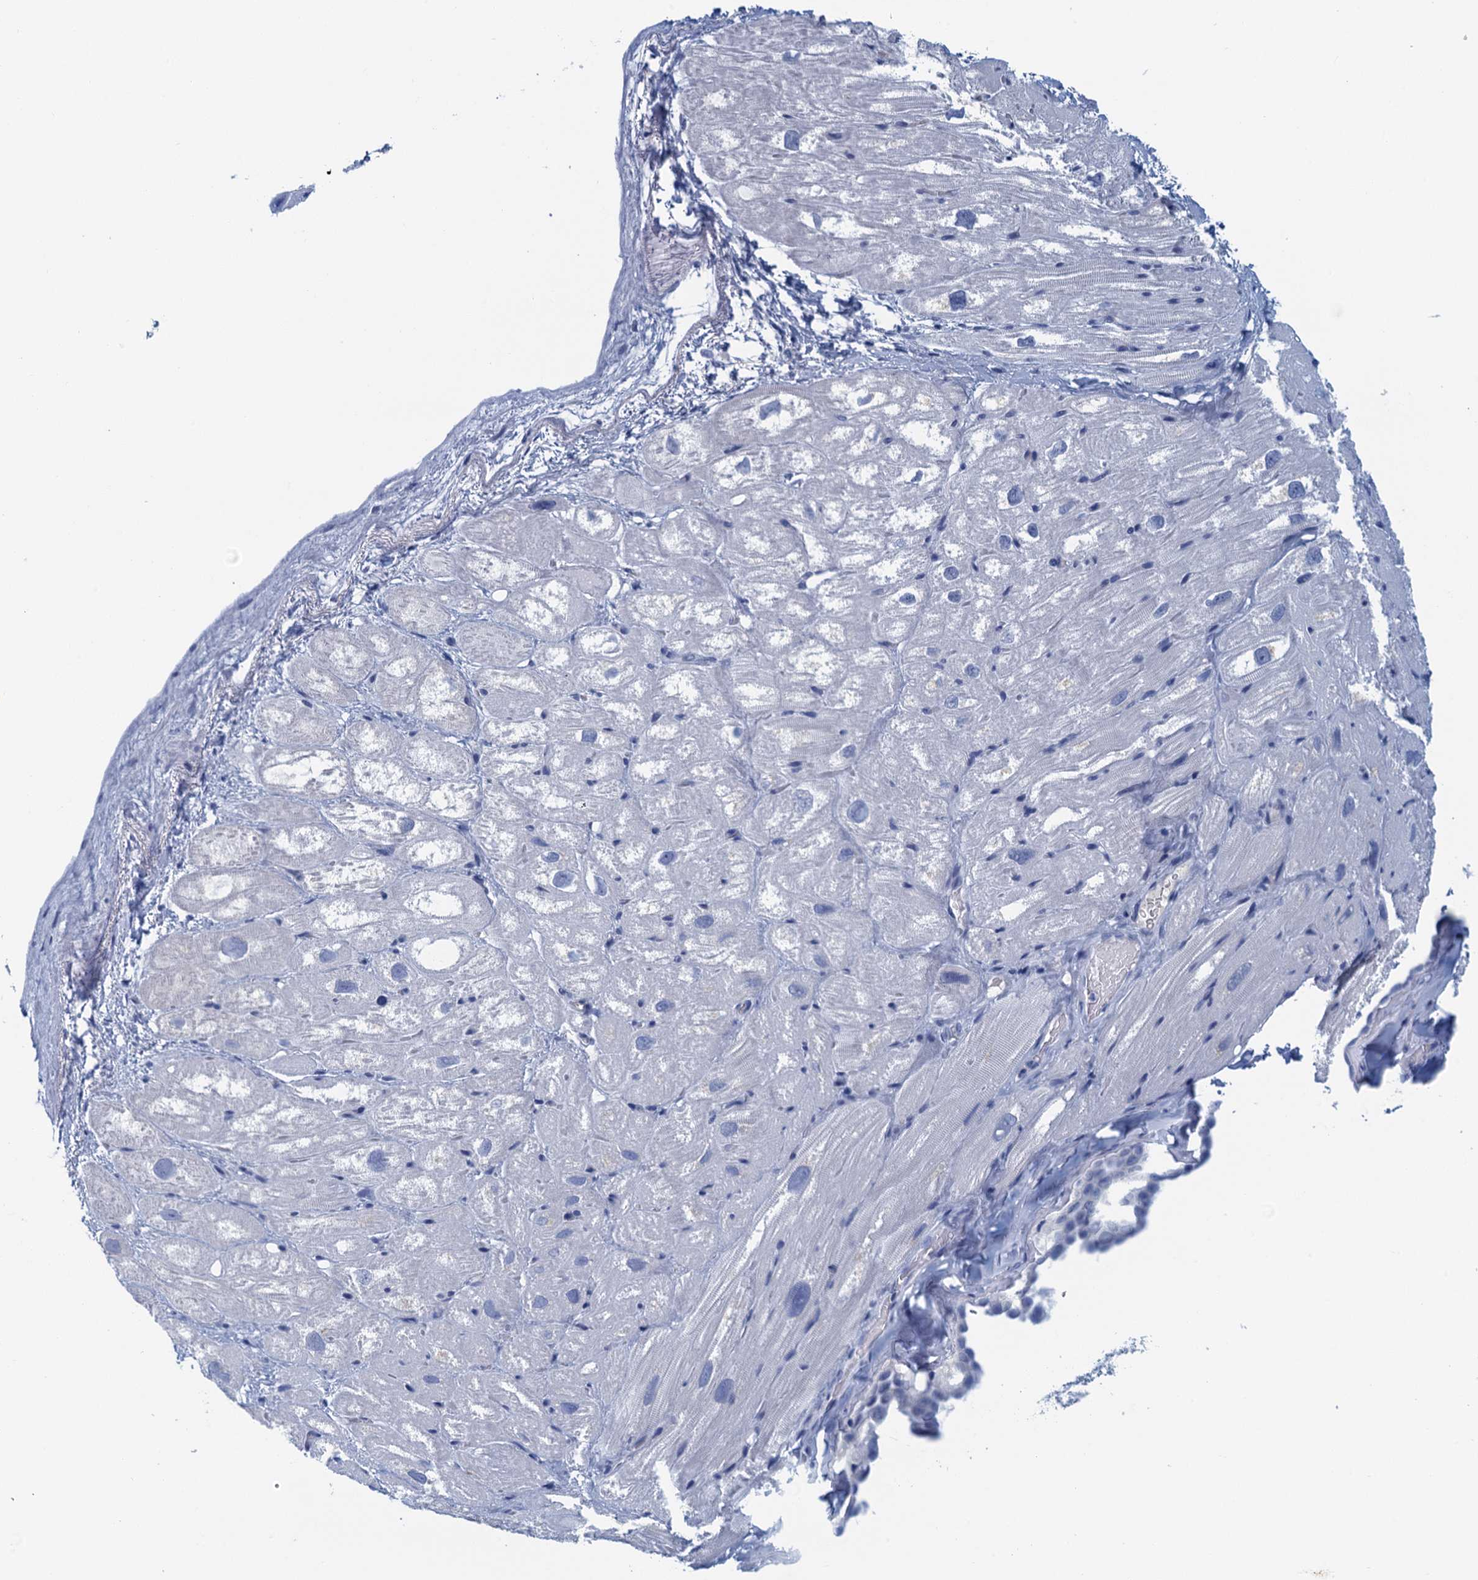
{"staining": {"intensity": "negative", "quantity": "none", "location": "none"}, "tissue": "heart muscle", "cell_type": "Cardiomyocytes", "image_type": "normal", "snomed": [{"axis": "morphology", "description": "Normal tissue, NOS"}, {"axis": "topography", "description": "Heart"}], "caption": "High power microscopy micrograph of an IHC photomicrograph of normal heart muscle, revealing no significant expression in cardiomyocytes. The staining was performed using DAB to visualize the protein expression in brown, while the nuclei were stained in blue with hematoxylin (Magnification: 20x).", "gene": "CYP51A1", "patient": {"sex": "male", "age": 50}}